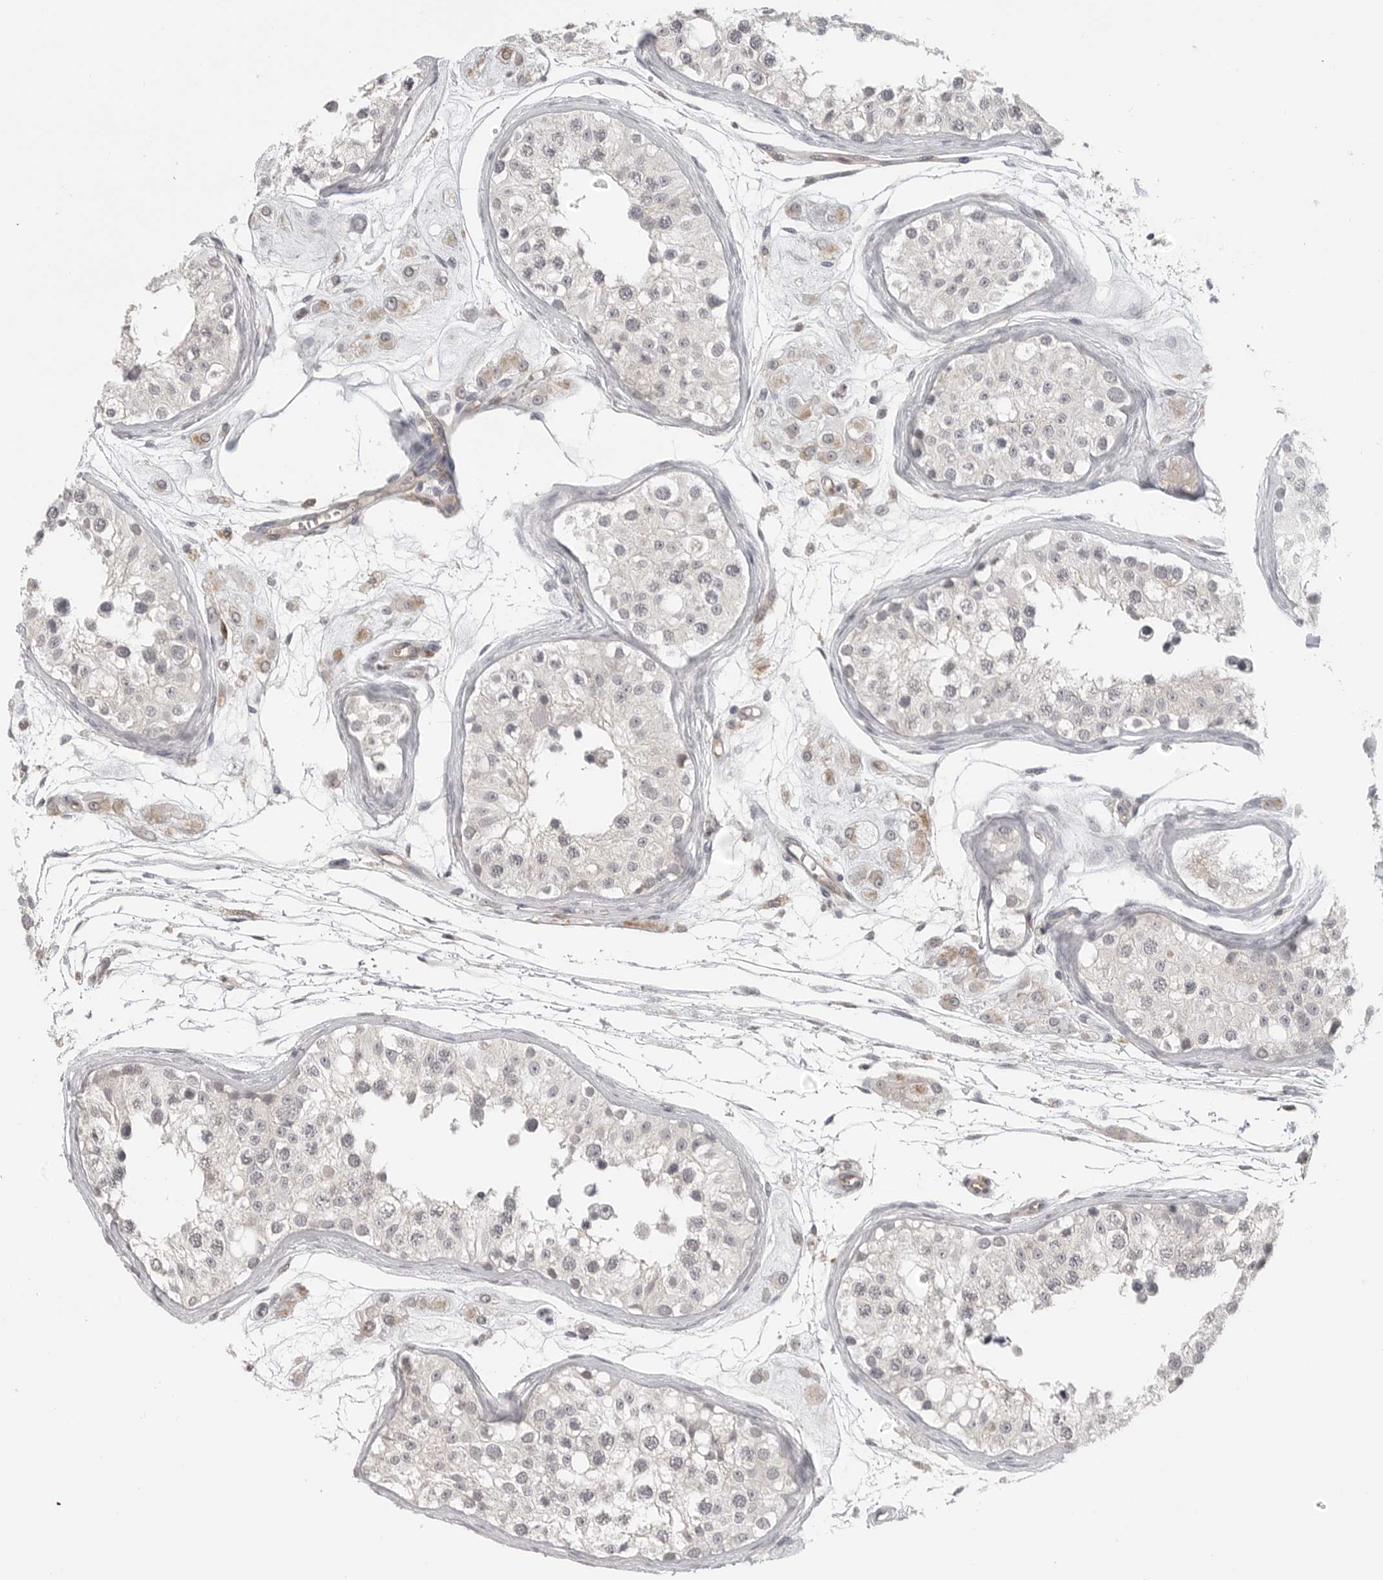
{"staining": {"intensity": "negative", "quantity": "none", "location": "none"}, "tissue": "testis", "cell_type": "Cells in seminiferous ducts", "image_type": "normal", "snomed": [{"axis": "morphology", "description": "Normal tissue, NOS"}, {"axis": "morphology", "description": "Adenocarcinoma, metastatic, NOS"}, {"axis": "topography", "description": "Testis"}], "caption": "Immunohistochemical staining of unremarkable human testis demonstrates no significant positivity in cells in seminiferous ducts.", "gene": "IFNGR1", "patient": {"sex": "male", "age": 26}}